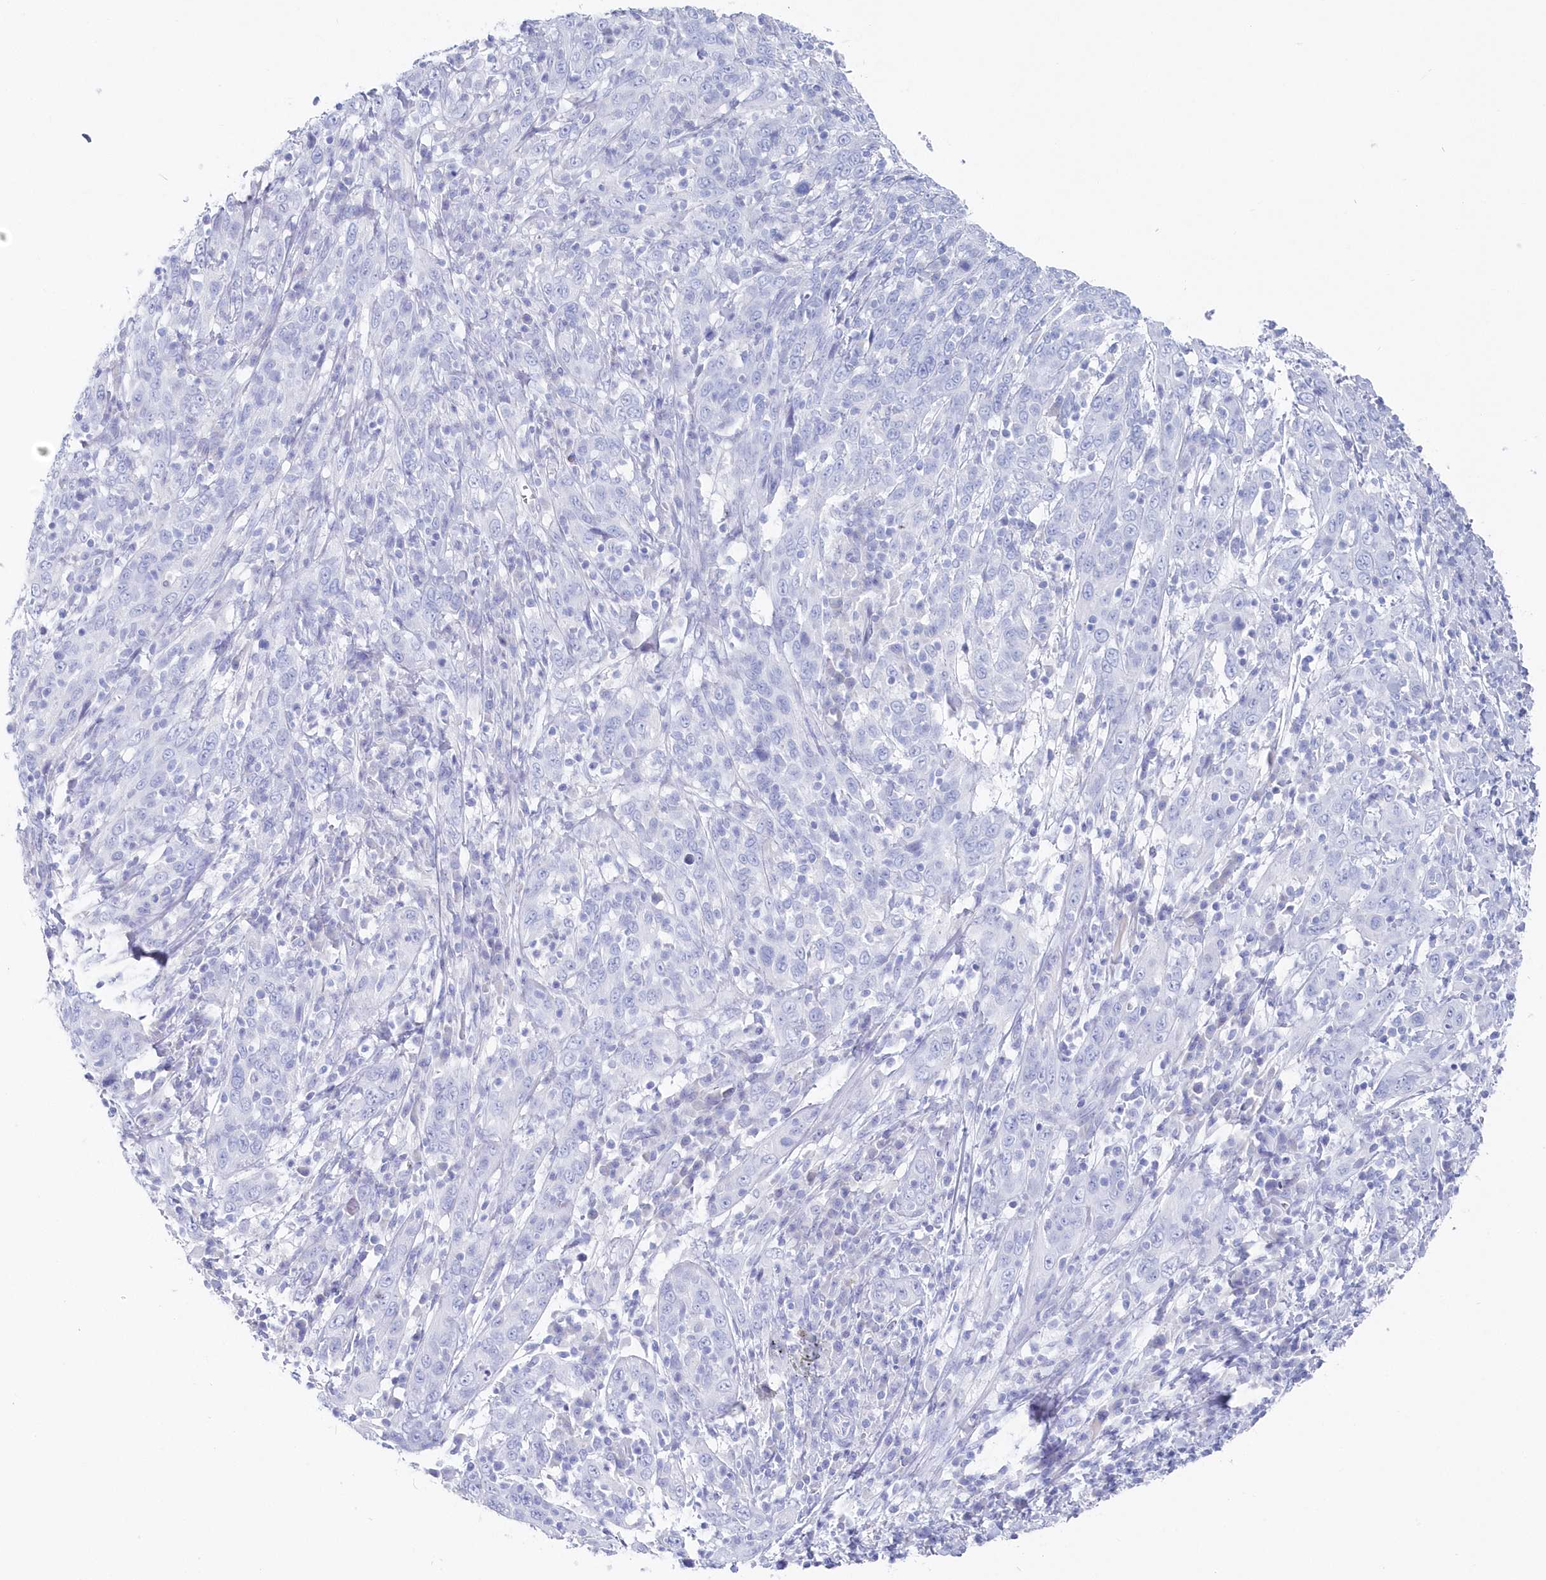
{"staining": {"intensity": "negative", "quantity": "none", "location": "none"}, "tissue": "cervical cancer", "cell_type": "Tumor cells", "image_type": "cancer", "snomed": [{"axis": "morphology", "description": "Squamous cell carcinoma, NOS"}, {"axis": "topography", "description": "Cervix"}], "caption": "The image displays no staining of tumor cells in squamous cell carcinoma (cervical).", "gene": "CSNK1G2", "patient": {"sex": "female", "age": 46}}